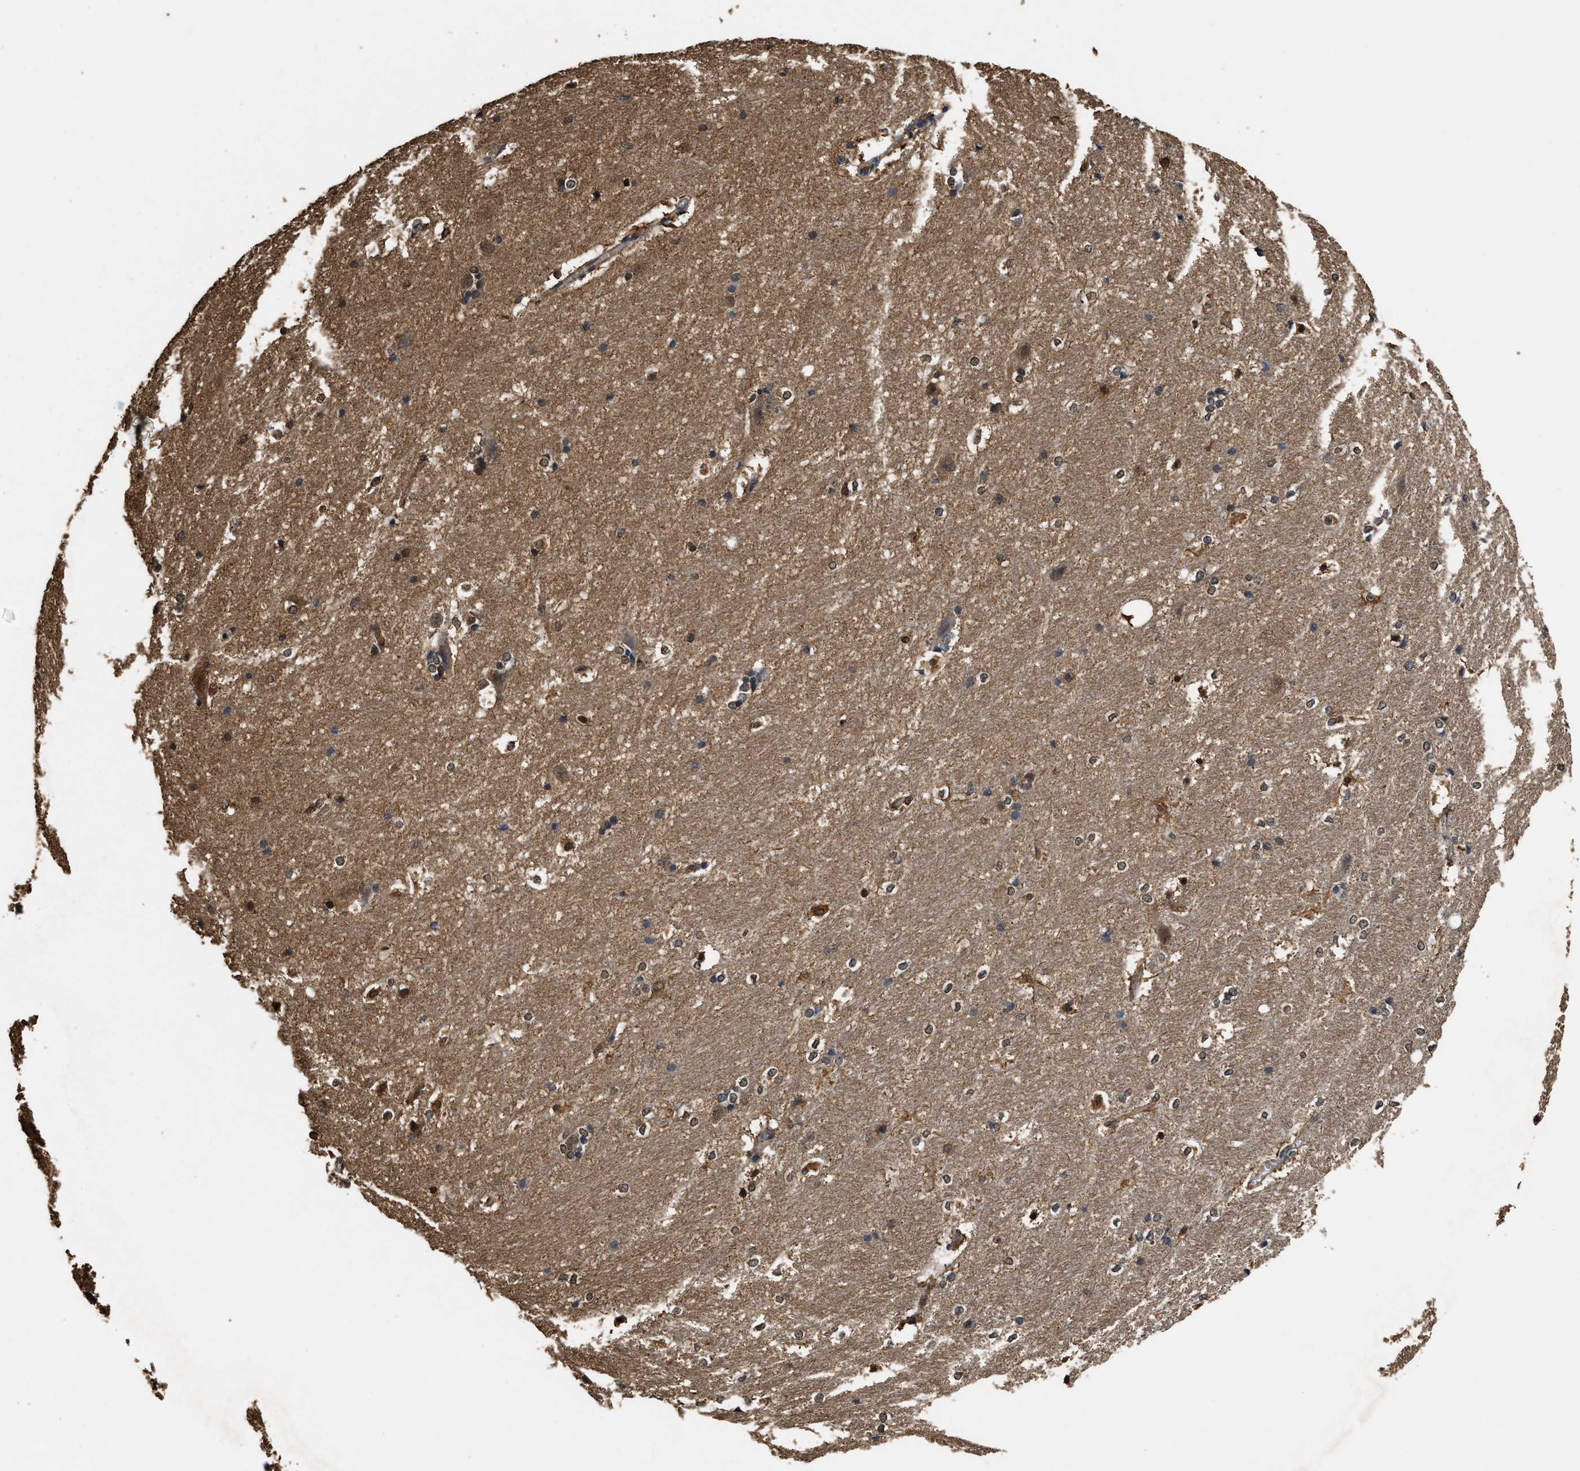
{"staining": {"intensity": "weak", "quantity": "25%-75%", "location": "nuclear"}, "tissue": "hippocampus", "cell_type": "Glial cells", "image_type": "normal", "snomed": [{"axis": "morphology", "description": "Normal tissue, NOS"}, {"axis": "topography", "description": "Hippocampus"}], "caption": "A low amount of weak nuclear expression is identified in about 25%-75% of glial cells in unremarkable hippocampus. (IHC, brightfield microscopy, high magnification).", "gene": "YWHAE", "patient": {"sex": "female", "age": 19}}